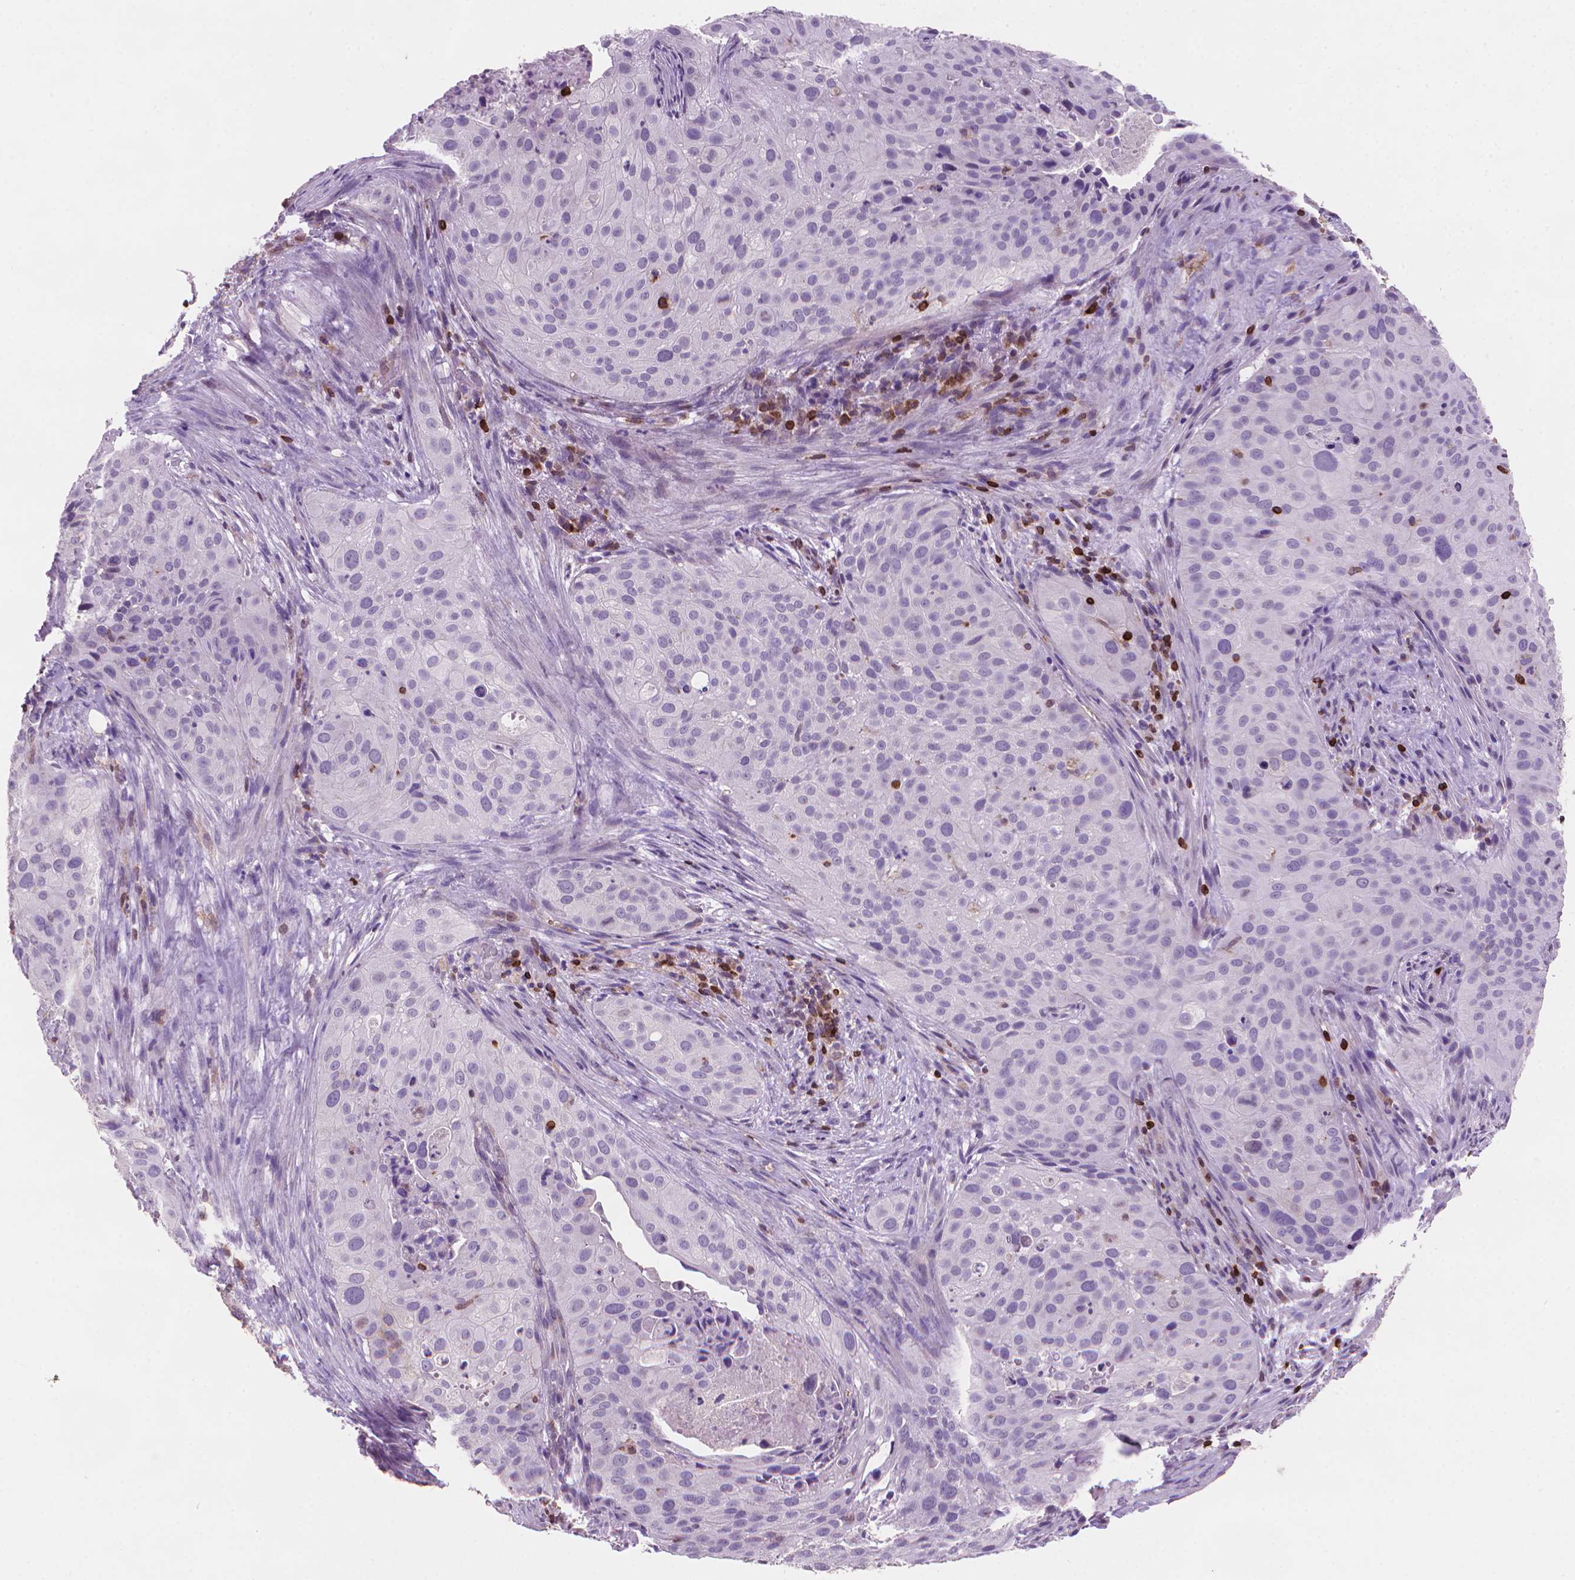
{"staining": {"intensity": "negative", "quantity": "none", "location": "none"}, "tissue": "cervical cancer", "cell_type": "Tumor cells", "image_type": "cancer", "snomed": [{"axis": "morphology", "description": "Squamous cell carcinoma, NOS"}, {"axis": "topography", "description": "Cervix"}], "caption": "Immunohistochemical staining of human cervical cancer (squamous cell carcinoma) shows no significant staining in tumor cells.", "gene": "BCL2", "patient": {"sex": "female", "age": 38}}